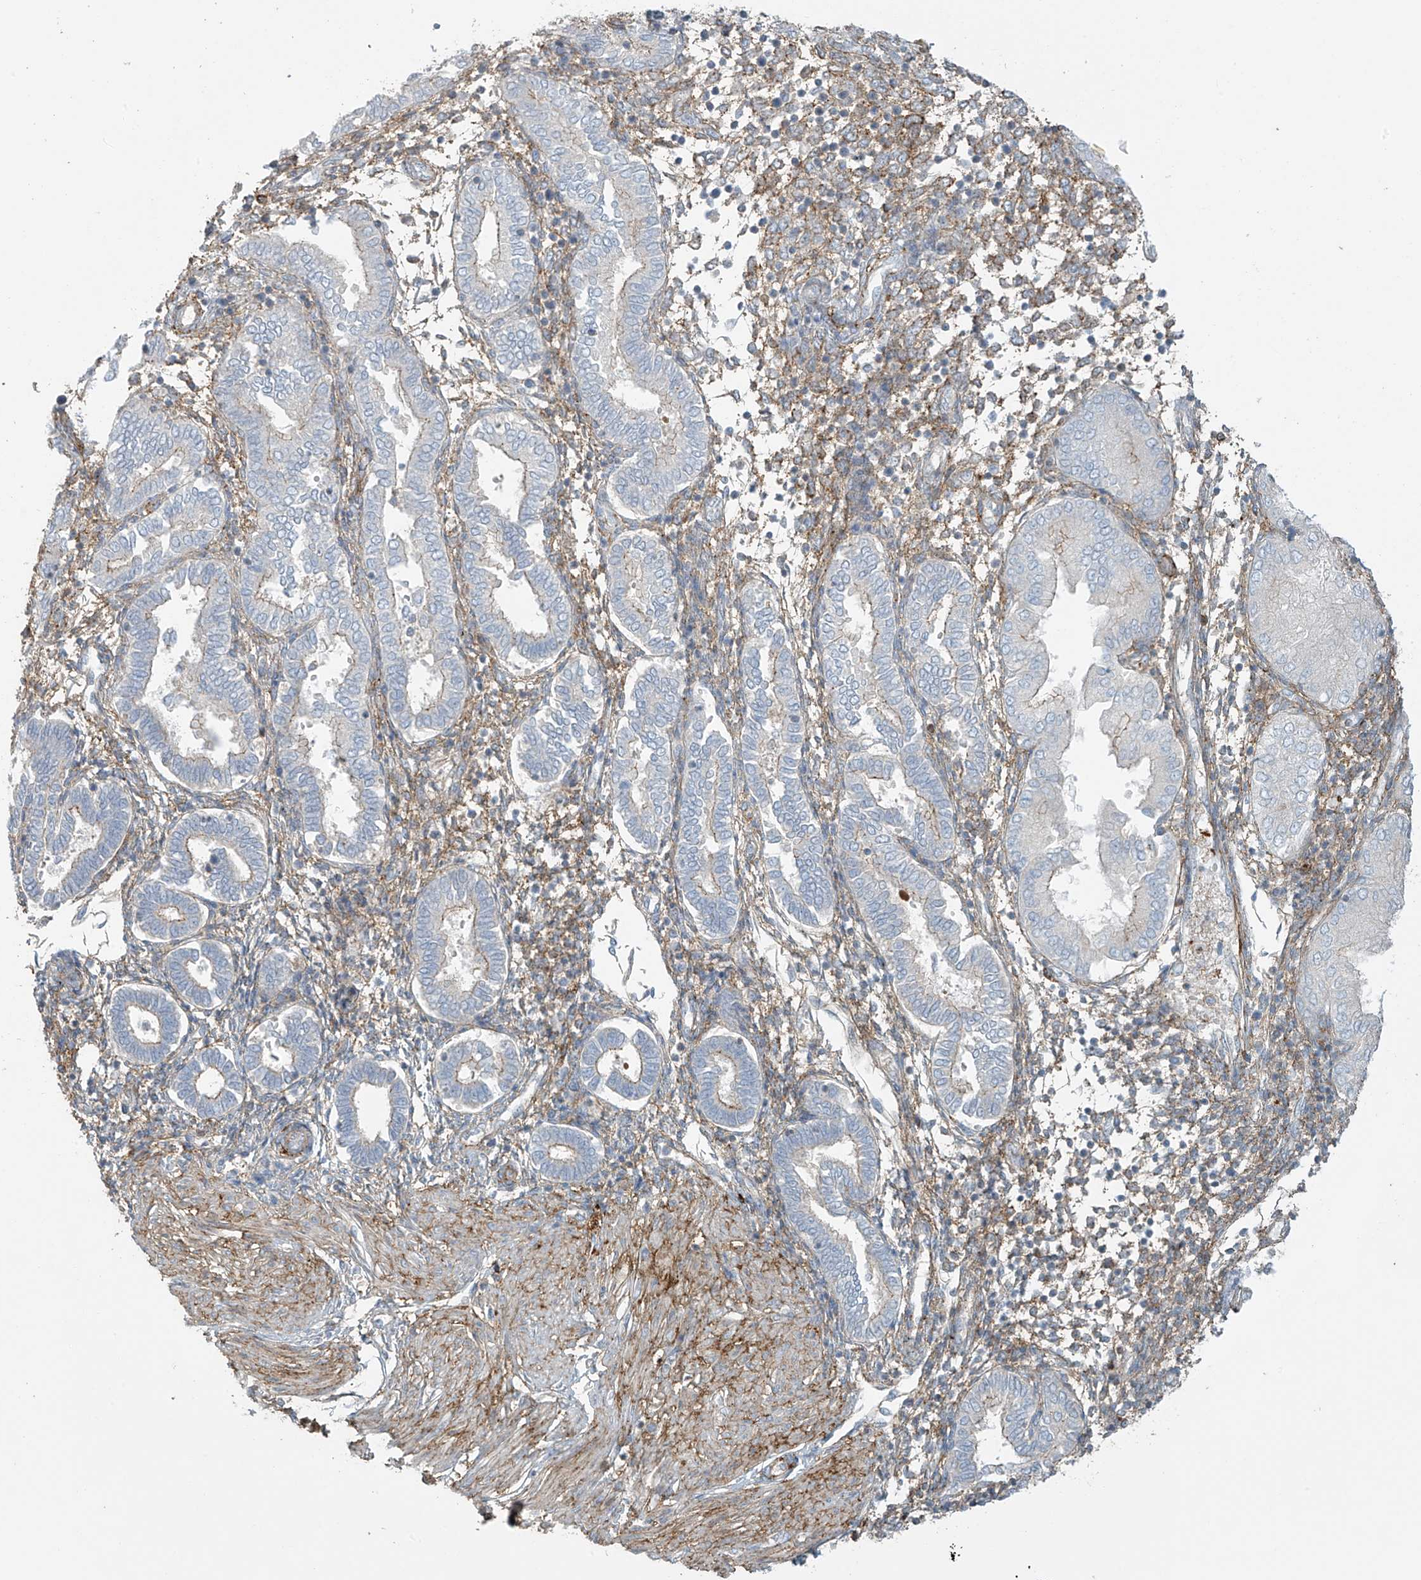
{"staining": {"intensity": "weak", "quantity": "25%-75%", "location": "cytoplasmic/membranous"}, "tissue": "endometrium", "cell_type": "Cells in endometrial stroma", "image_type": "normal", "snomed": [{"axis": "morphology", "description": "Normal tissue, NOS"}, {"axis": "topography", "description": "Endometrium"}], "caption": "Normal endometrium exhibits weak cytoplasmic/membranous expression in about 25%-75% of cells in endometrial stroma, visualized by immunohistochemistry.", "gene": "SLC9A2", "patient": {"sex": "female", "age": 53}}